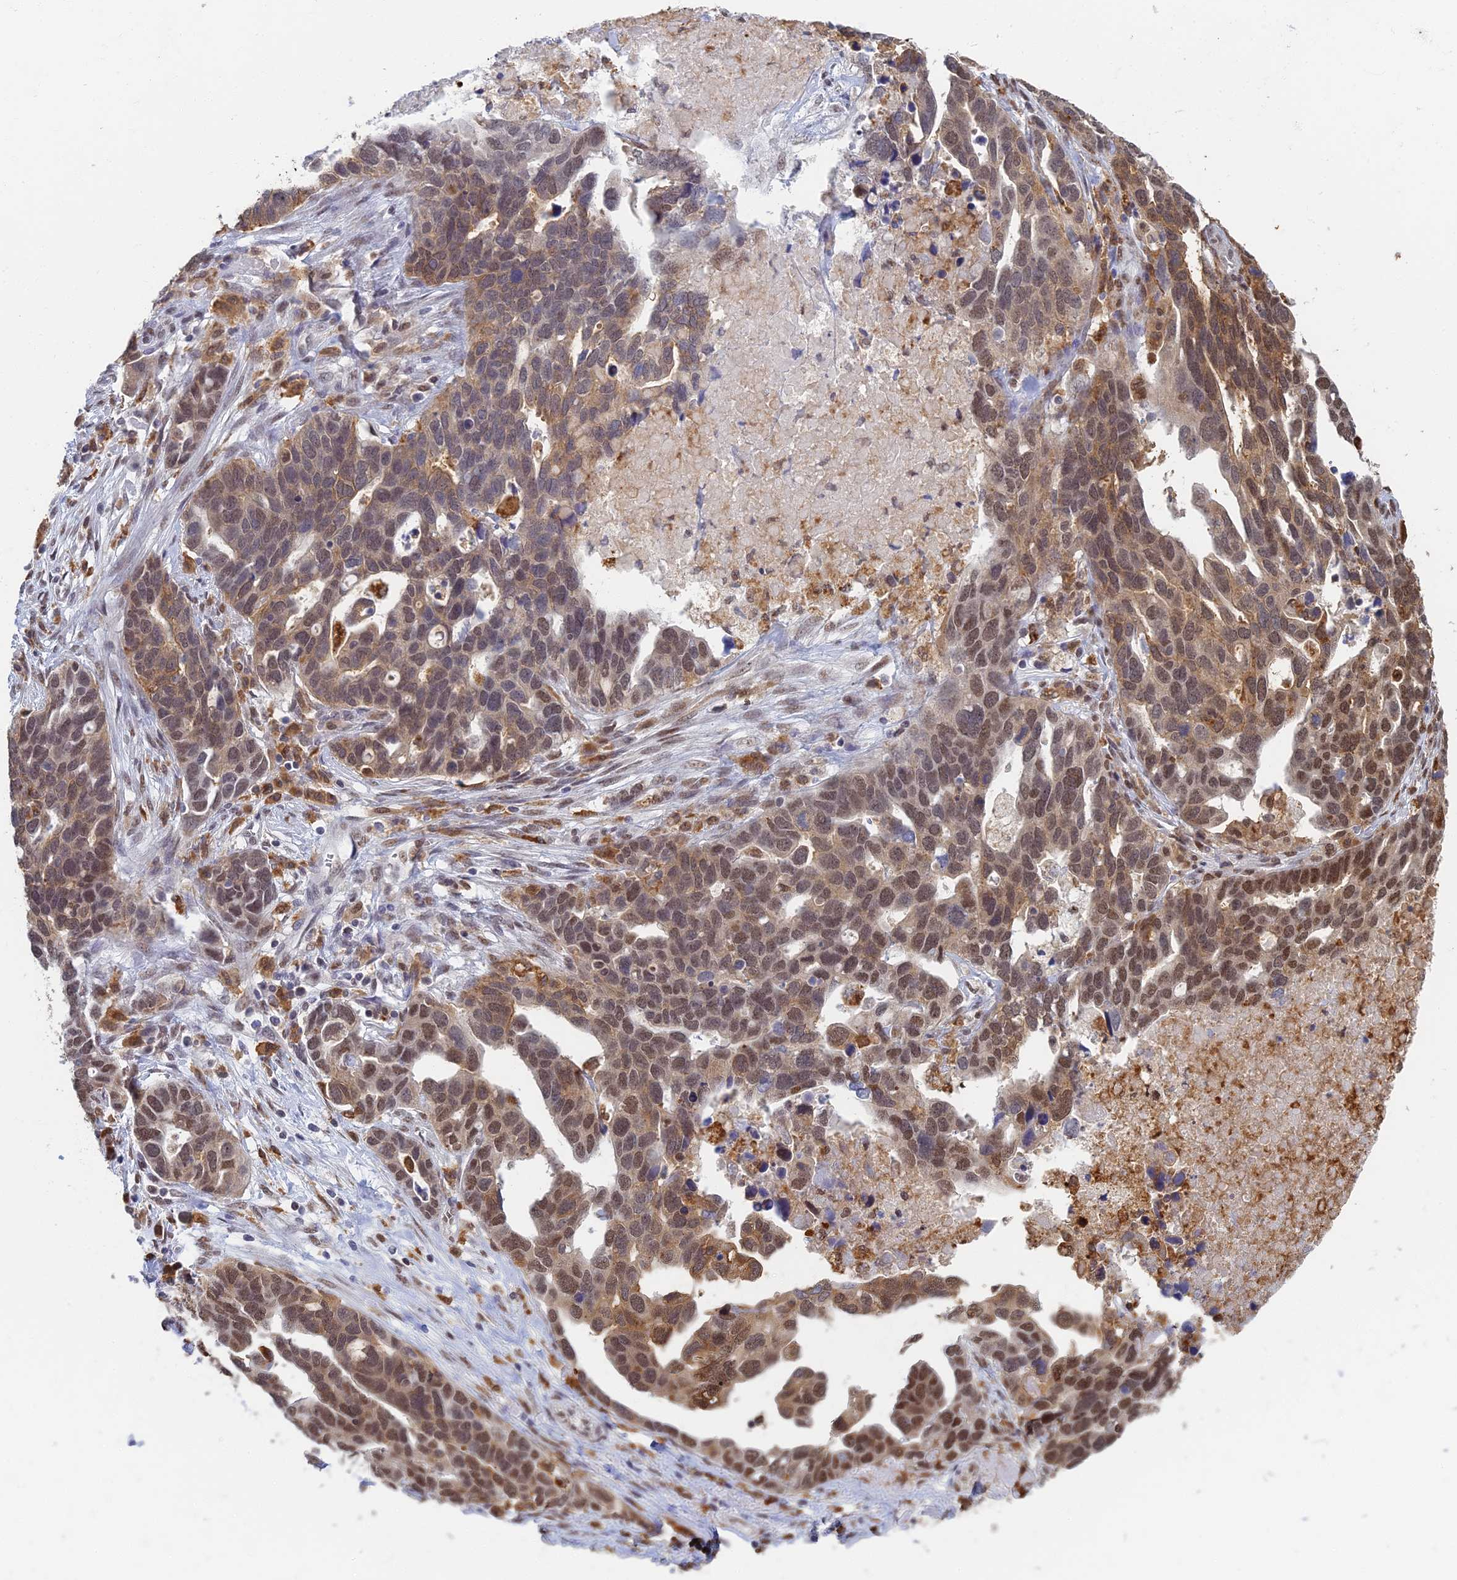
{"staining": {"intensity": "moderate", "quantity": "25%-75%", "location": "cytoplasmic/membranous,nuclear"}, "tissue": "ovarian cancer", "cell_type": "Tumor cells", "image_type": "cancer", "snomed": [{"axis": "morphology", "description": "Cystadenocarcinoma, serous, NOS"}, {"axis": "topography", "description": "Ovary"}], "caption": "Ovarian cancer stained for a protein (brown) reveals moderate cytoplasmic/membranous and nuclear positive expression in approximately 25%-75% of tumor cells.", "gene": "GPATCH1", "patient": {"sex": "female", "age": 54}}